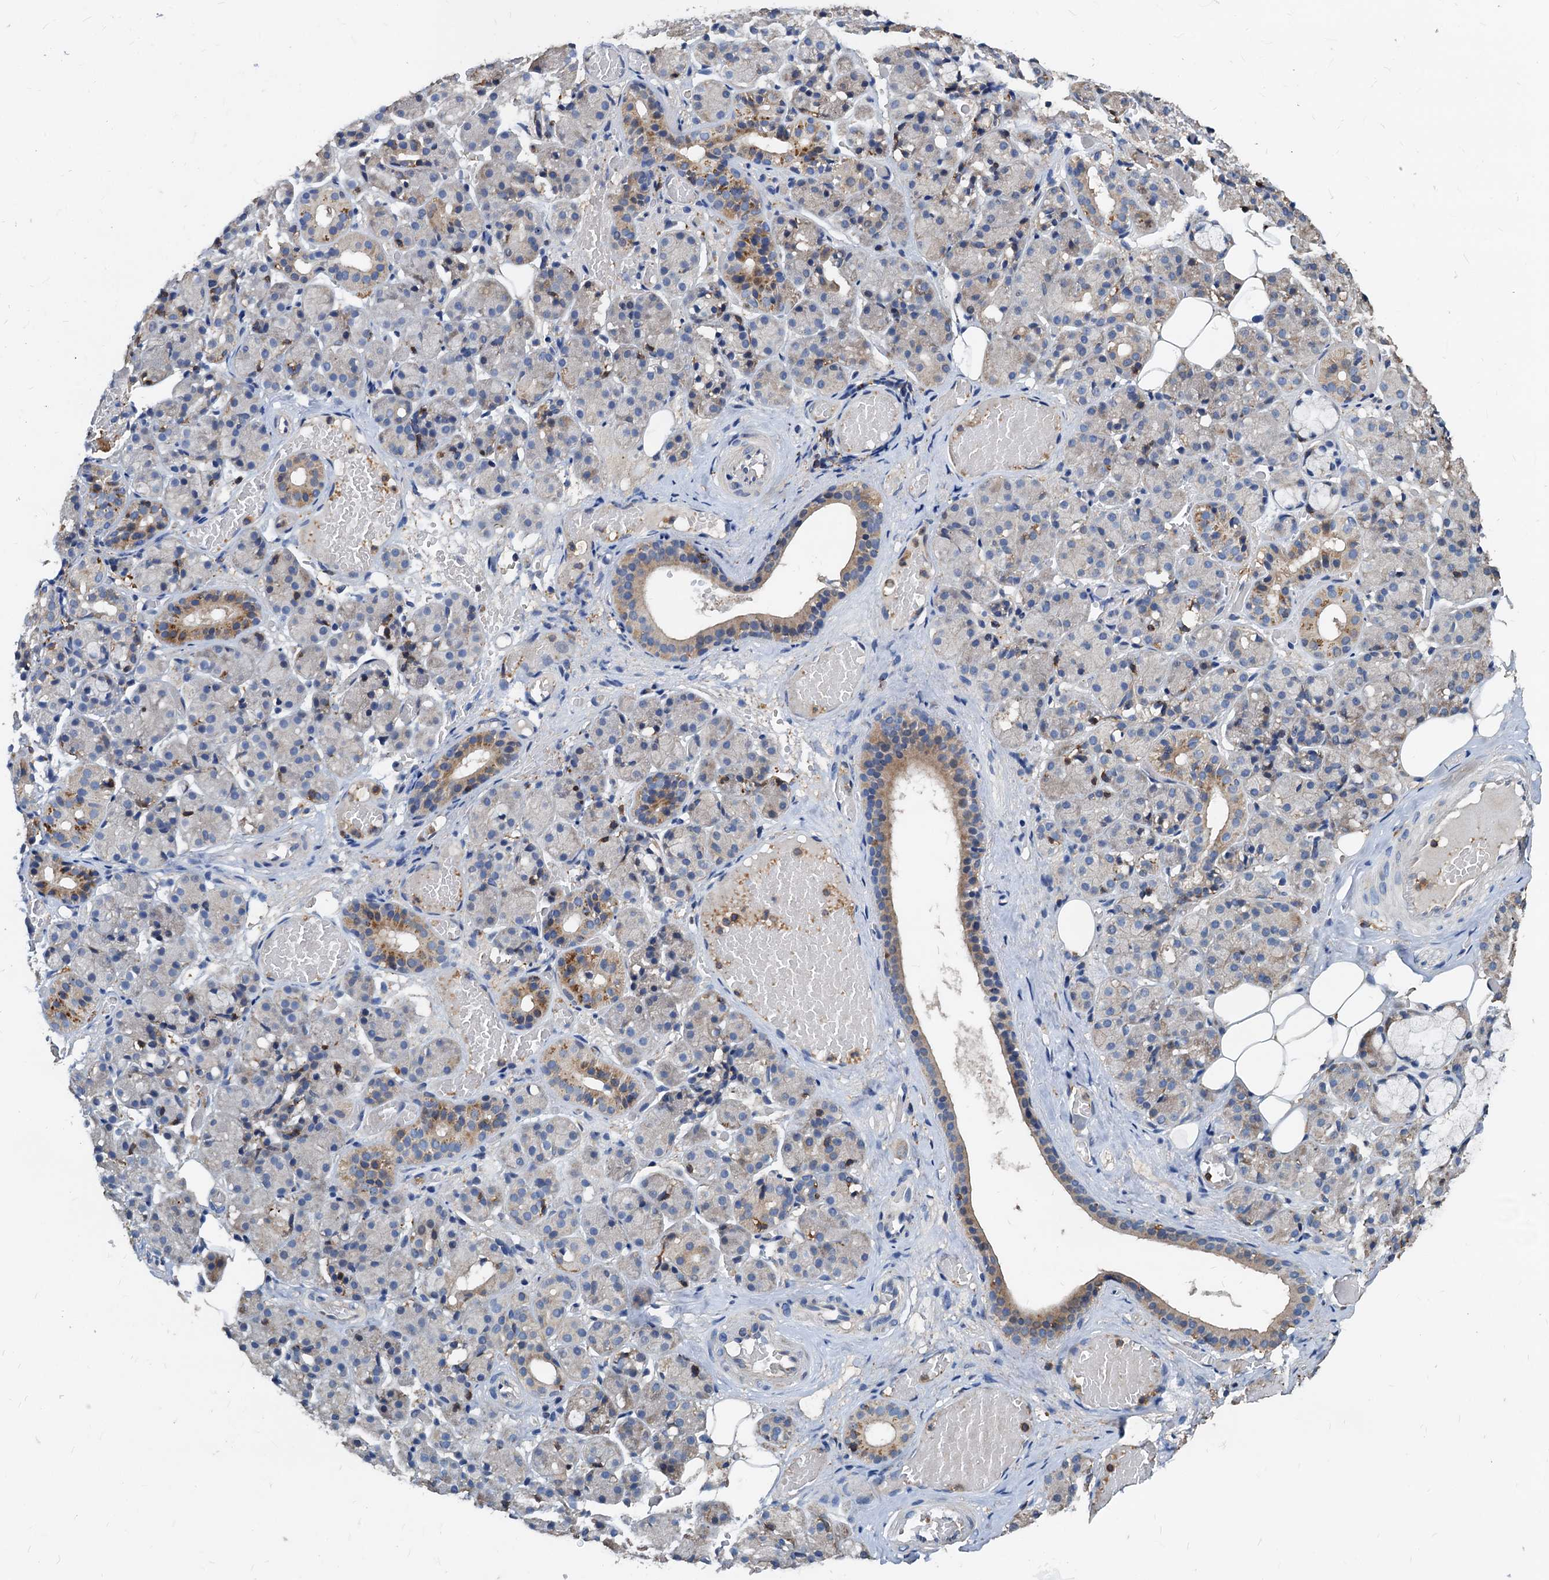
{"staining": {"intensity": "moderate", "quantity": "<25%", "location": "cytoplasmic/membranous"}, "tissue": "salivary gland", "cell_type": "Glandular cells", "image_type": "normal", "snomed": [{"axis": "morphology", "description": "Normal tissue, NOS"}, {"axis": "topography", "description": "Salivary gland"}], "caption": "IHC histopathology image of benign salivary gland: salivary gland stained using immunohistochemistry (IHC) shows low levels of moderate protein expression localized specifically in the cytoplasmic/membranous of glandular cells, appearing as a cytoplasmic/membranous brown color.", "gene": "LCP2", "patient": {"sex": "male", "age": 63}}